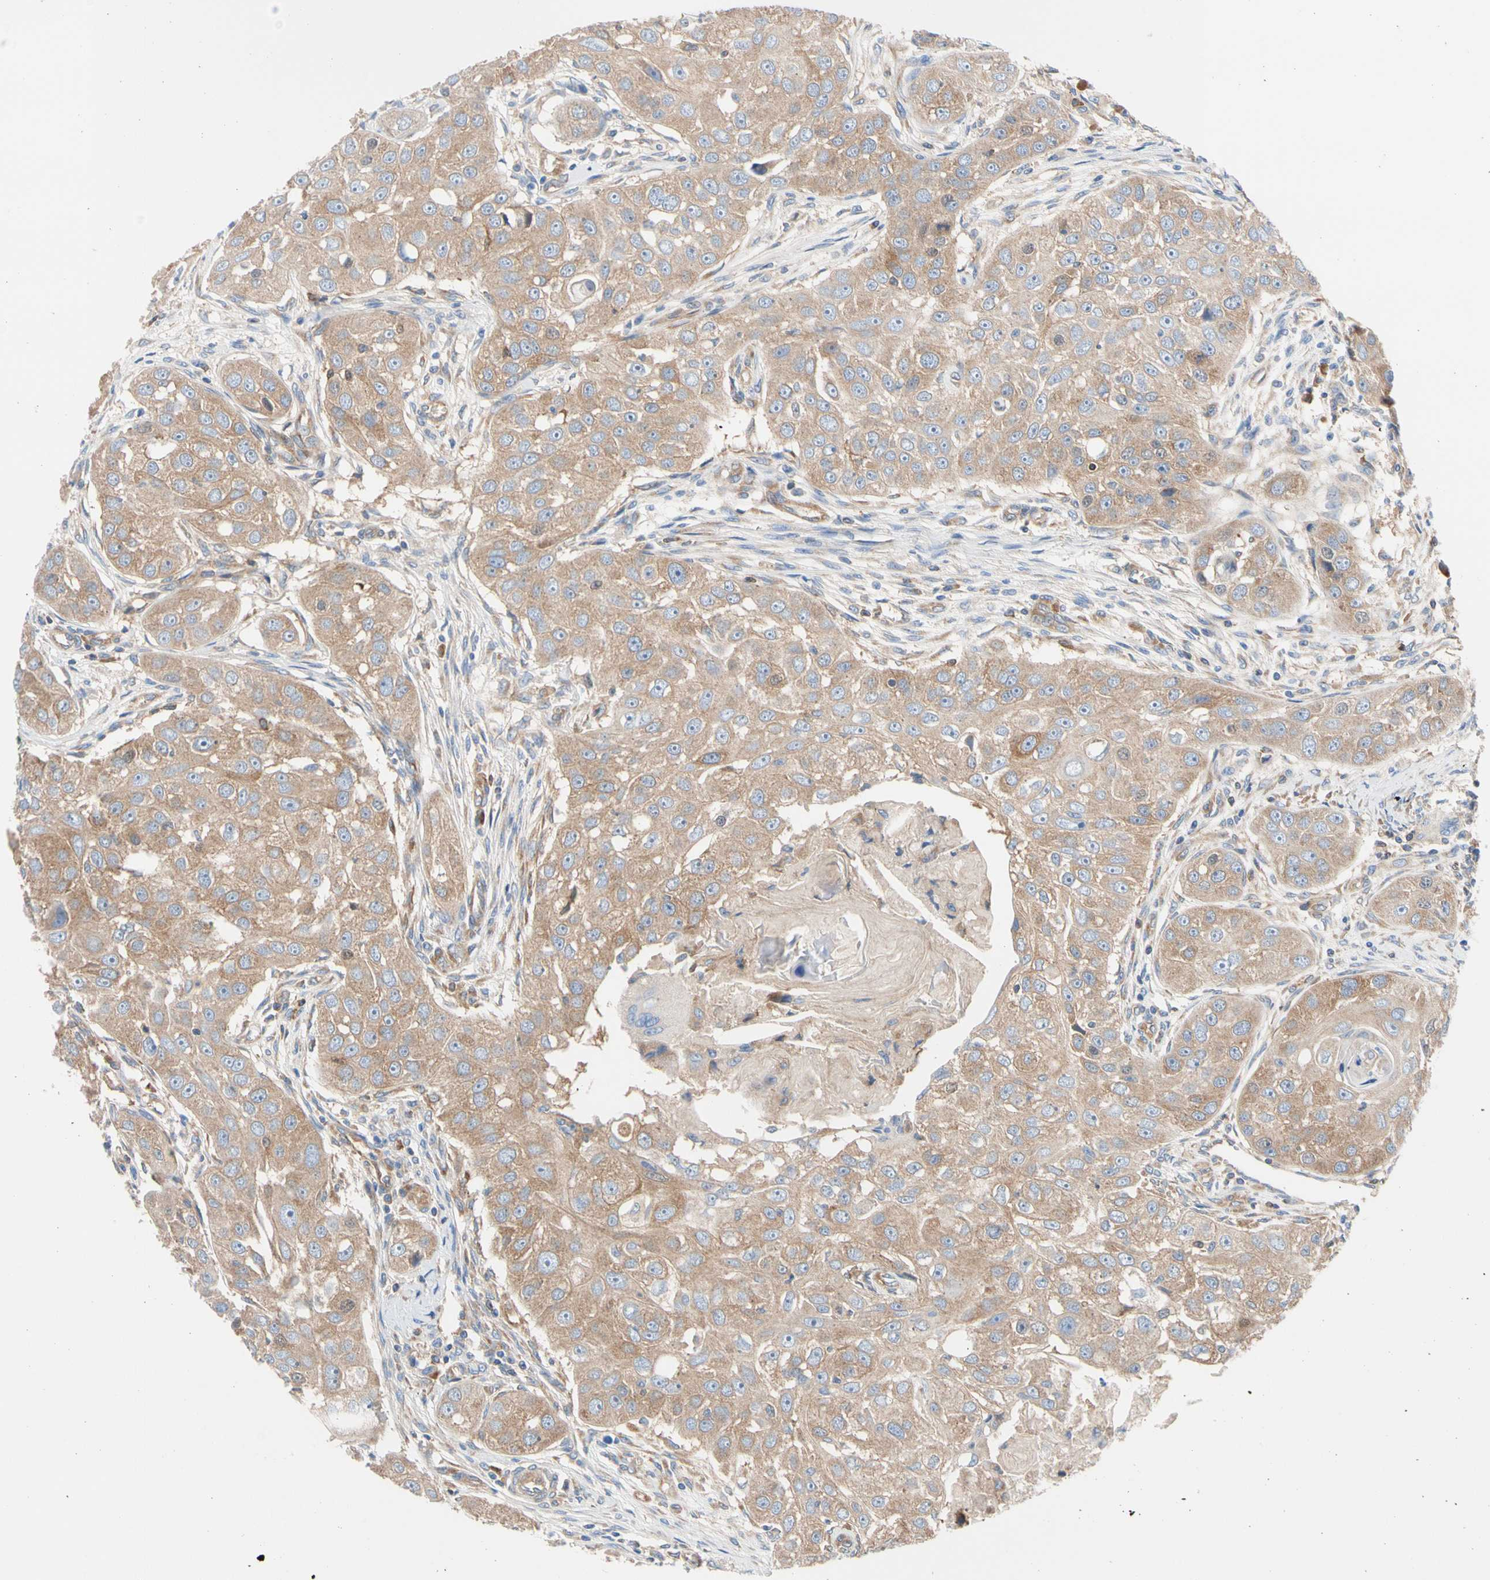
{"staining": {"intensity": "moderate", "quantity": ">75%", "location": "cytoplasmic/membranous"}, "tissue": "head and neck cancer", "cell_type": "Tumor cells", "image_type": "cancer", "snomed": [{"axis": "morphology", "description": "Normal tissue, NOS"}, {"axis": "morphology", "description": "Squamous cell carcinoma, NOS"}, {"axis": "topography", "description": "Skeletal muscle"}, {"axis": "topography", "description": "Head-Neck"}], "caption": "A brown stain labels moderate cytoplasmic/membranous staining of a protein in human head and neck cancer tumor cells.", "gene": "GPHN", "patient": {"sex": "male", "age": 51}}